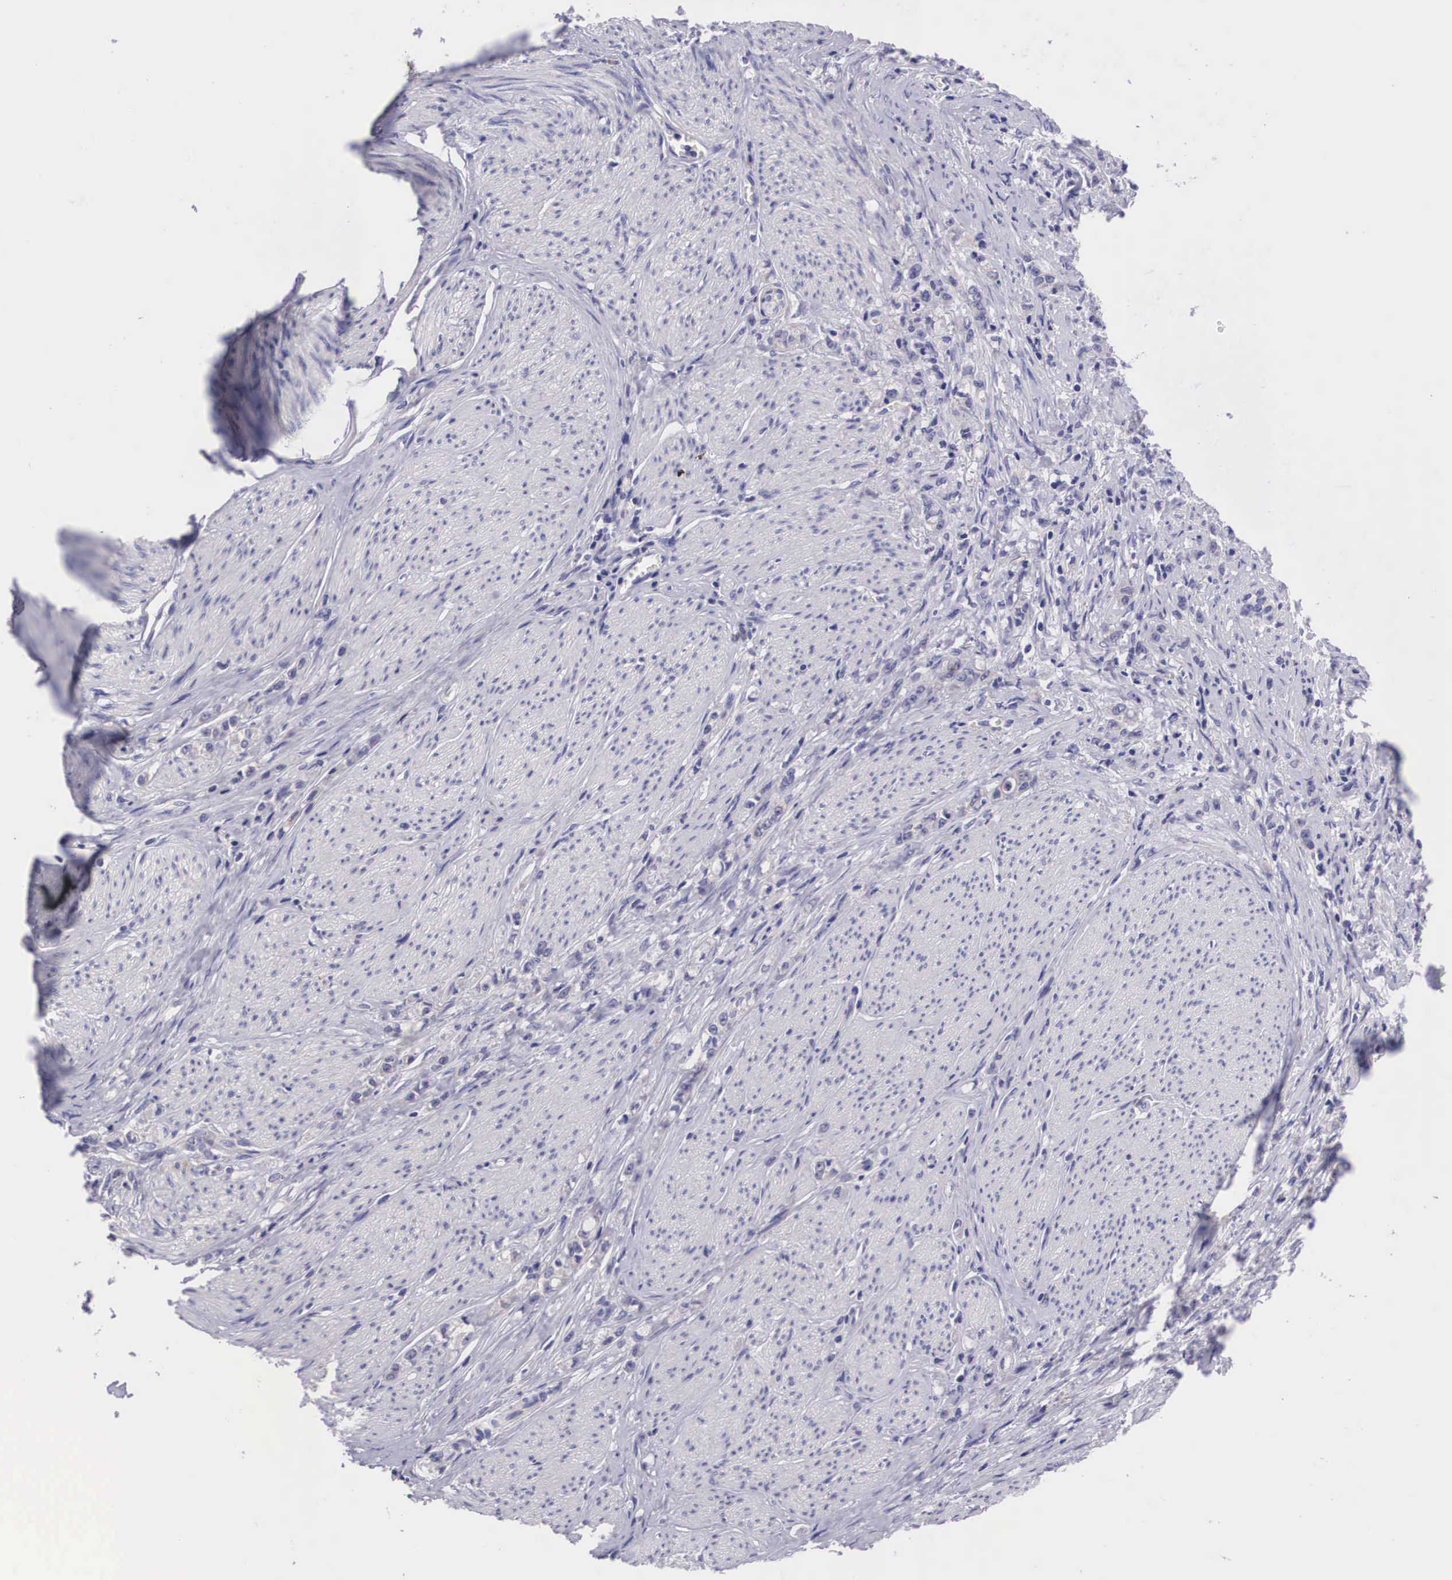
{"staining": {"intensity": "negative", "quantity": "none", "location": "none"}, "tissue": "stomach cancer", "cell_type": "Tumor cells", "image_type": "cancer", "snomed": [{"axis": "morphology", "description": "Adenocarcinoma, NOS"}, {"axis": "topography", "description": "Stomach"}], "caption": "This photomicrograph is of adenocarcinoma (stomach) stained with immunohistochemistry to label a protein in brown with the nuclei are counter-stained blue. There is no staining in tumor cells.", "gene": "ARG2", "patient": {"sex": "male", "age": 72}}